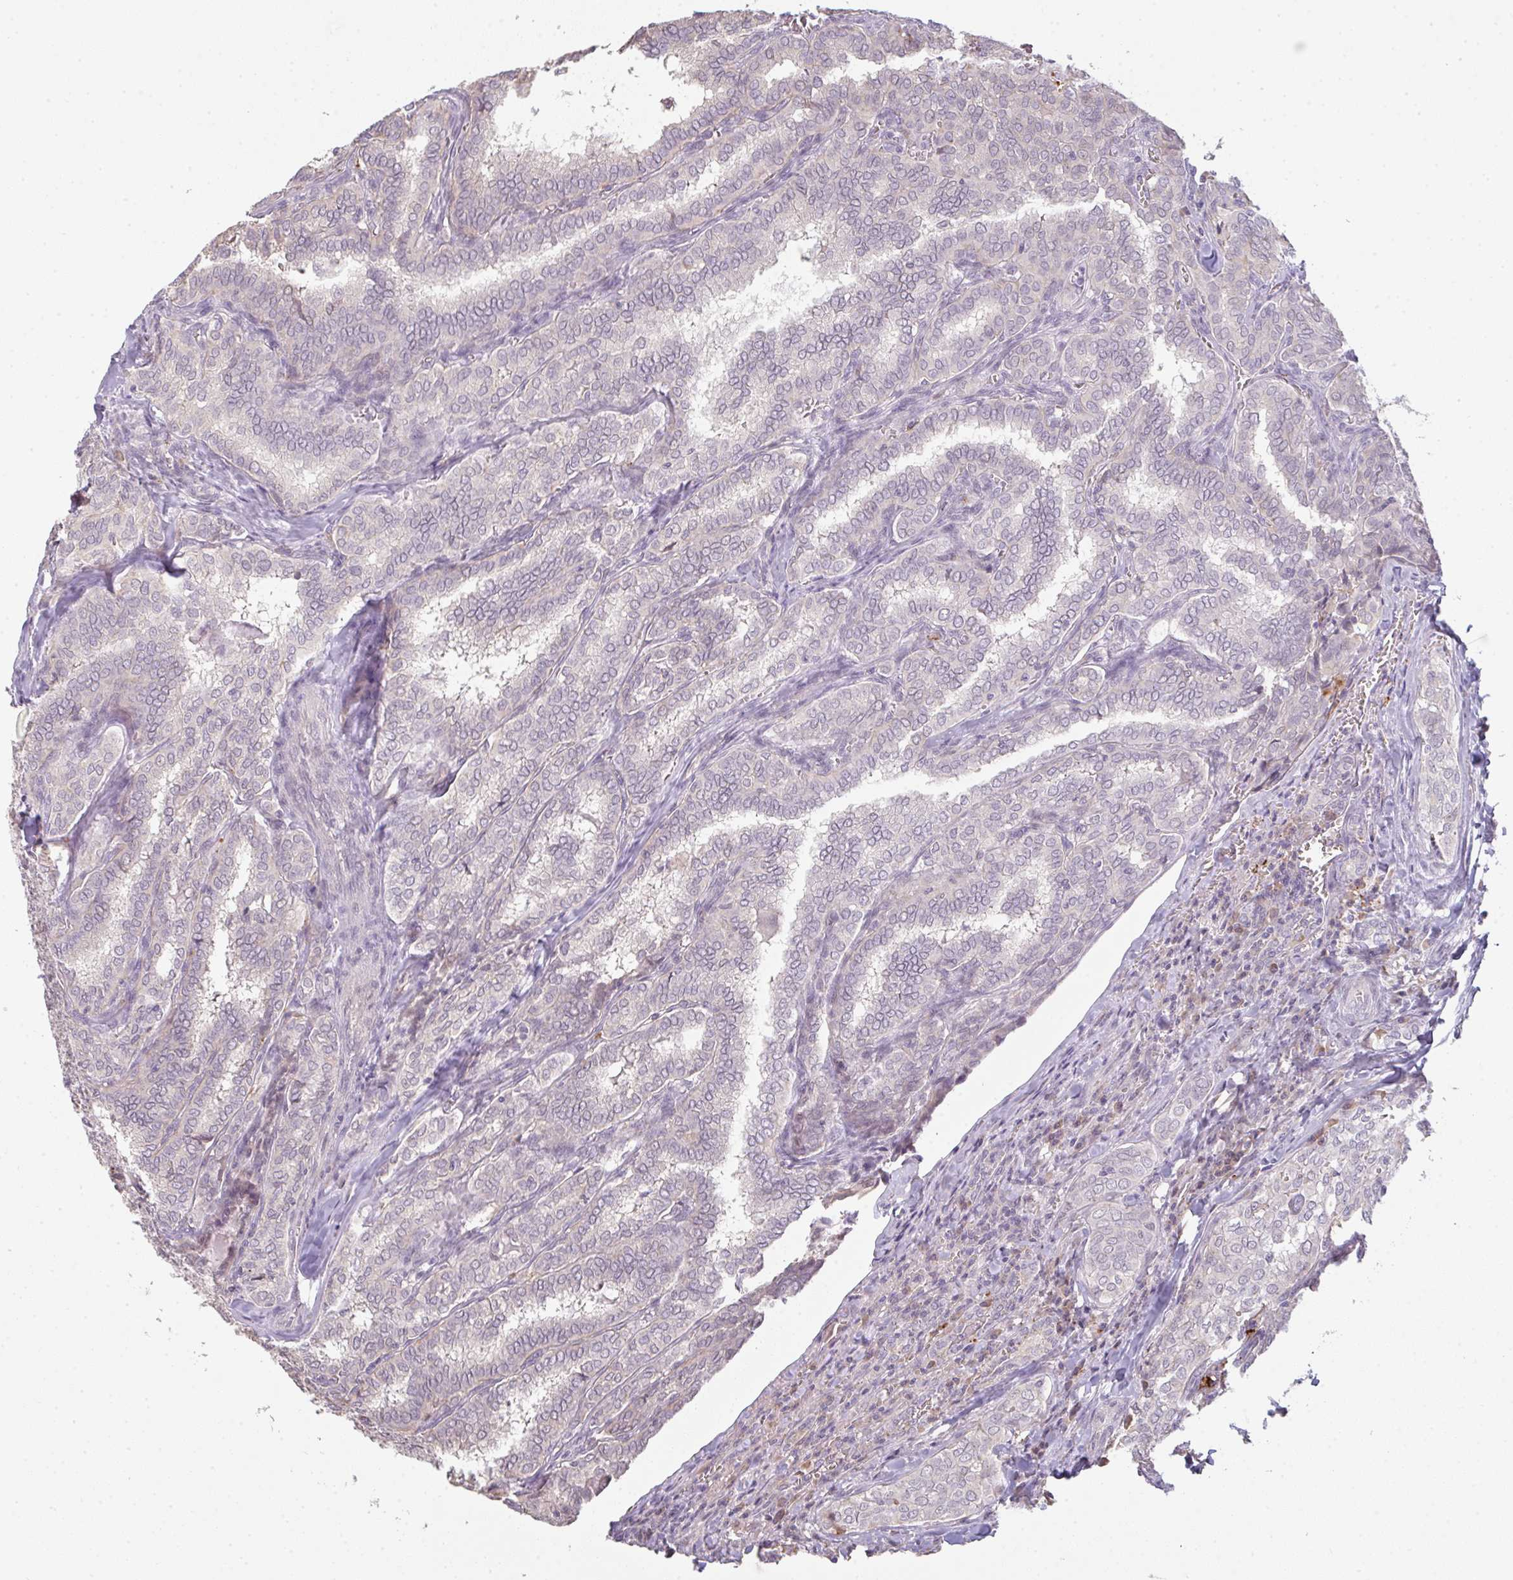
{"staining": {"intensity": "negative", "quantity": "none", "location": "none"}, "tissue": "thyroid cancer", "cell_type": "Tumor cells", "image_type": "cancer", "snomed": [{"axis": "morphology", "description": "Papillary adenocarcinoma, NOS"}, {"axis": "topography", "description": "Thyroid gland"}], "caption": "A high-resolution micrograph shows IHC staining of papillary adenocarcinoma (thyroid), which exhibits no significant expression in tumor cells. The staining is performed using DAB brown chromogen with nuclei counter-stained in using hematoxylin.", "gene": "TMEM237", "patient": {"sex": "female", "age": 30}}